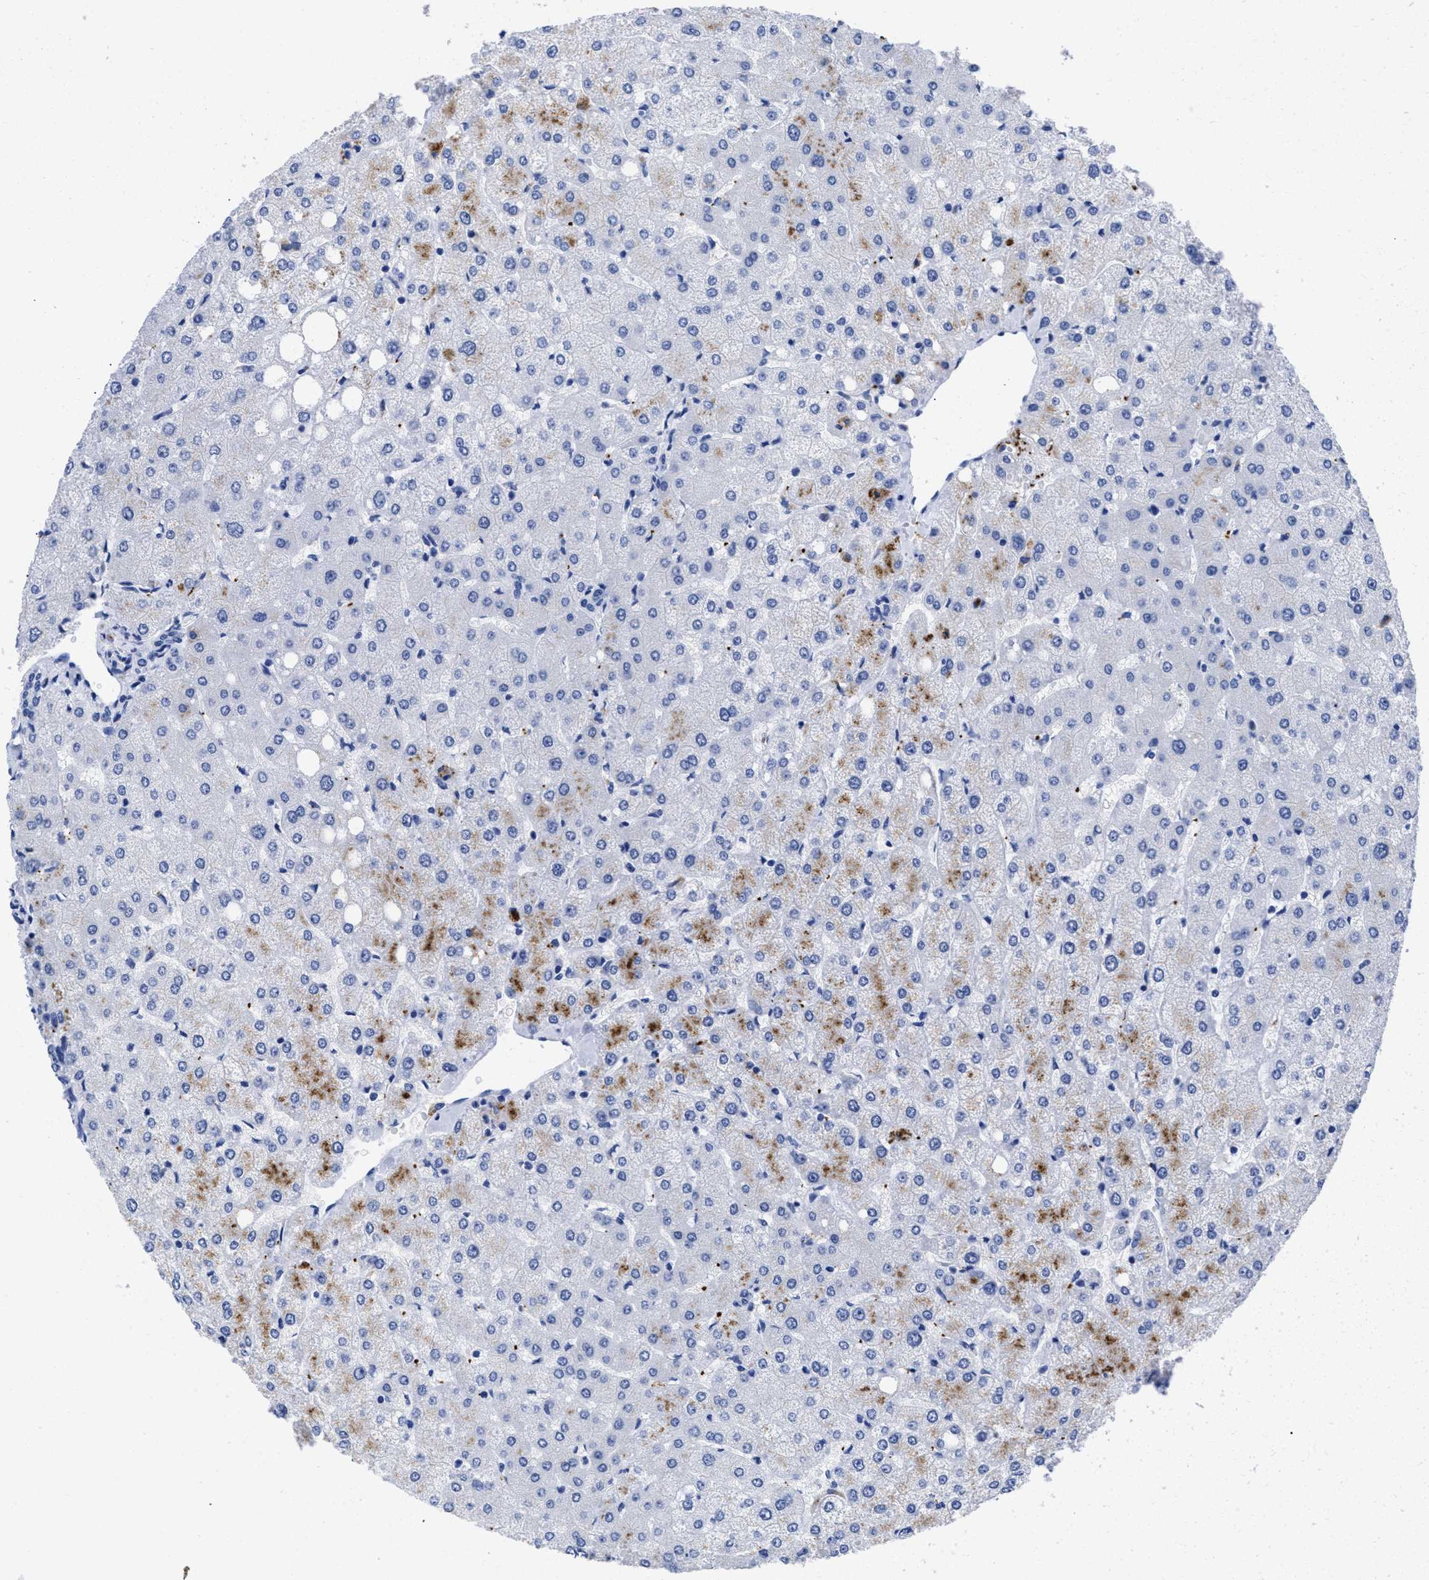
{"staining": {"intensity": "negative", "quantity": "none", "location": "none"}, "tissue": "liver", "cell_type": "Cholangiocytes", "image_type": "normal", "snomed": [{"axis": "morphology", "description": "Normal tissue, NOS"}, {"axis": "topography", "description": "Liver"}], "caption": "Normal liver was stained to show a protein in brown. There is no significant positivity in cholangiocytes.", "gene": "TREML1", "patient": {"sex": "female", "age": 54}}